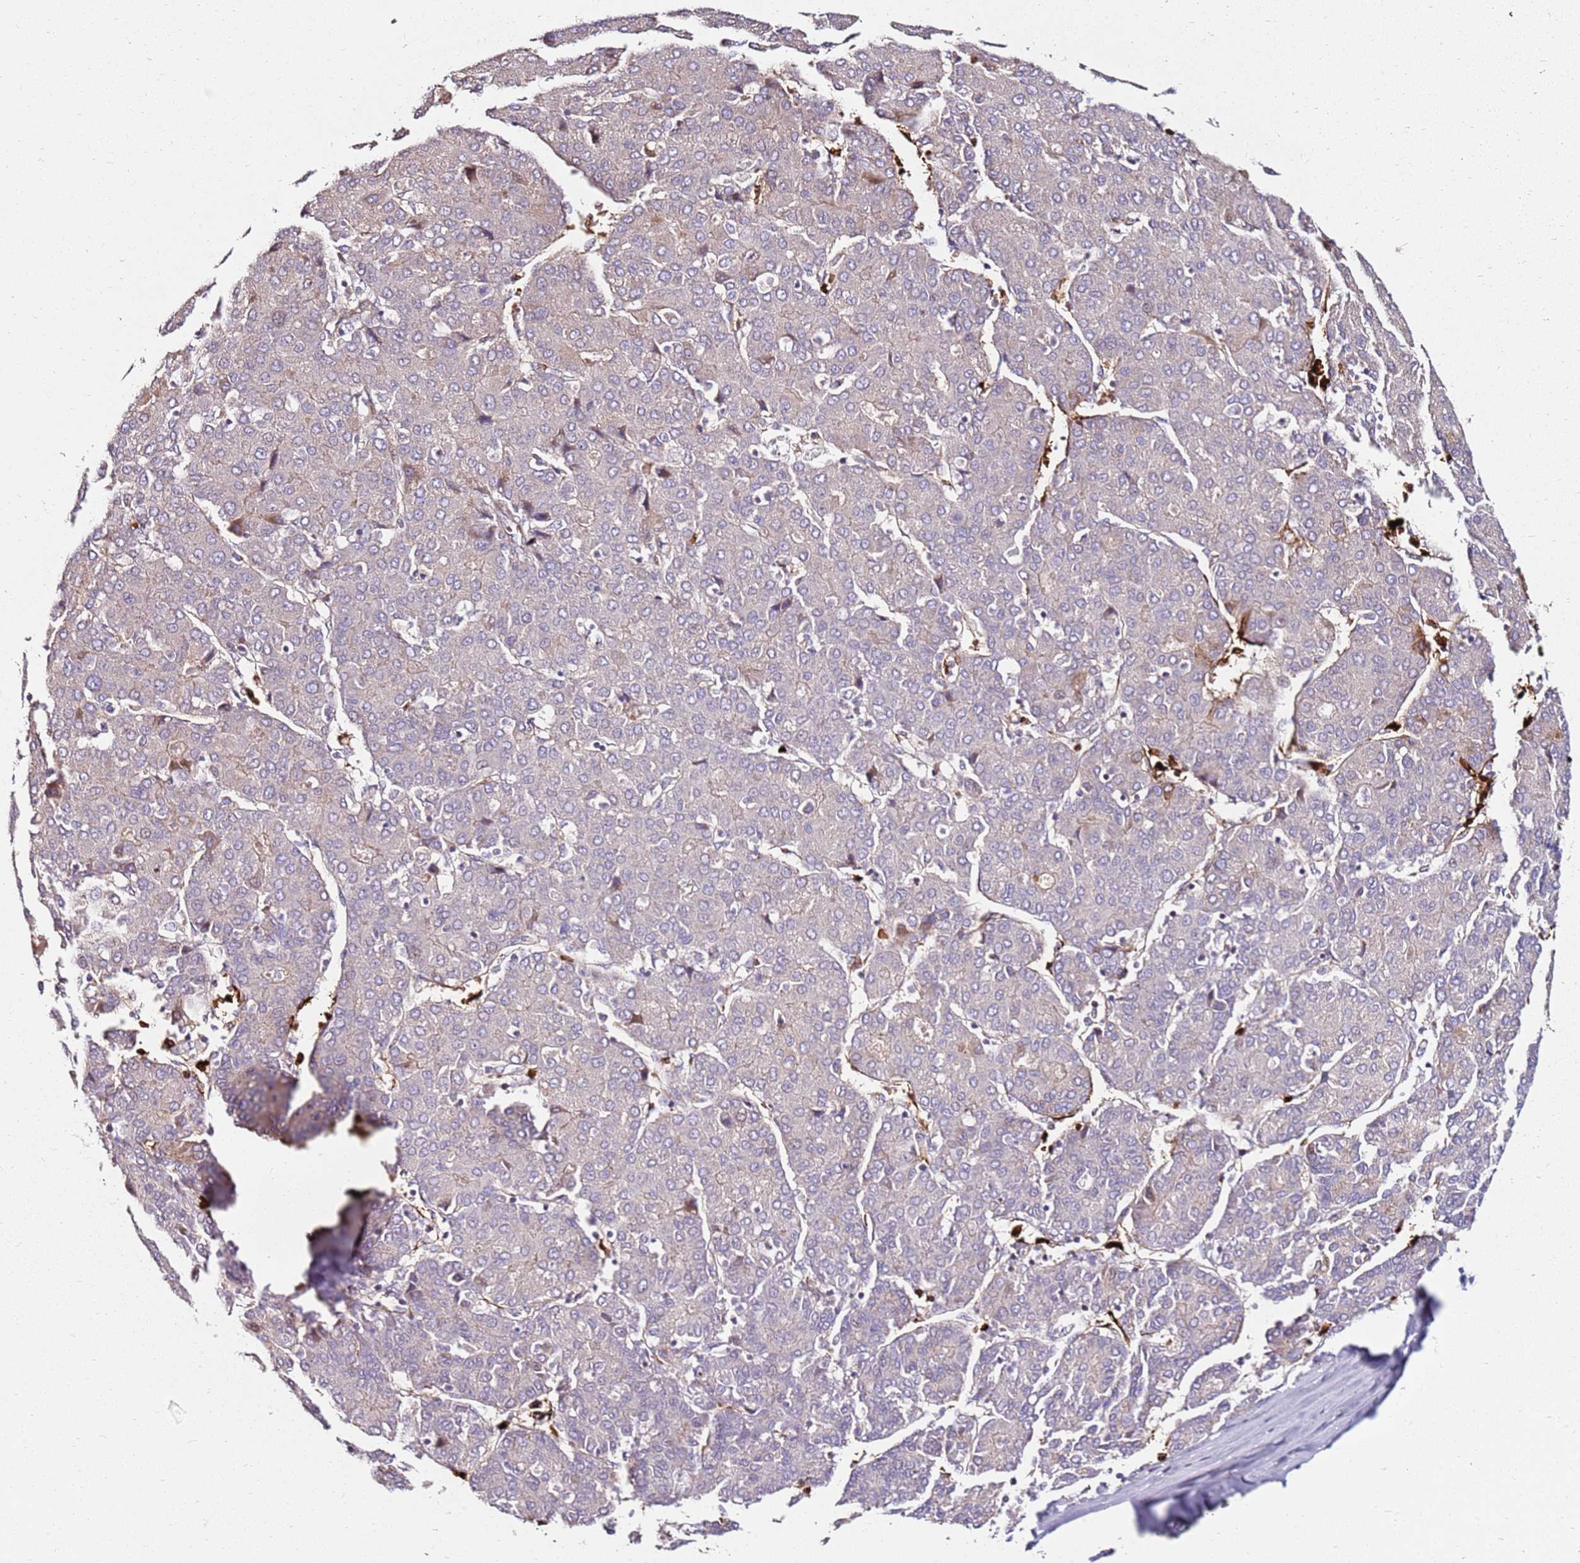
{"staining": {"intensity": "weak", "quantity": "<25%", "location": "cytoplasmic/membranous"}, "tissue": "liver cancer", "cell_type": "Tumor cells", "image_type": "cancer", "snomed": [{"axis": "morphology", "description": "Carcinoma, Hepatocellular, NOS"}, {"axis": "topography", "description": "Liver"}], "caption": "Immunohistochemical staining of liver cancer (hepatocellular carcinoma) displays no significant staining in tumor cells. (DAB immunohistochemistry visualized using brightfield microscopy, high magnification).", "gene": "RNF11", "patient": {"sex": "male", "age": 65}}